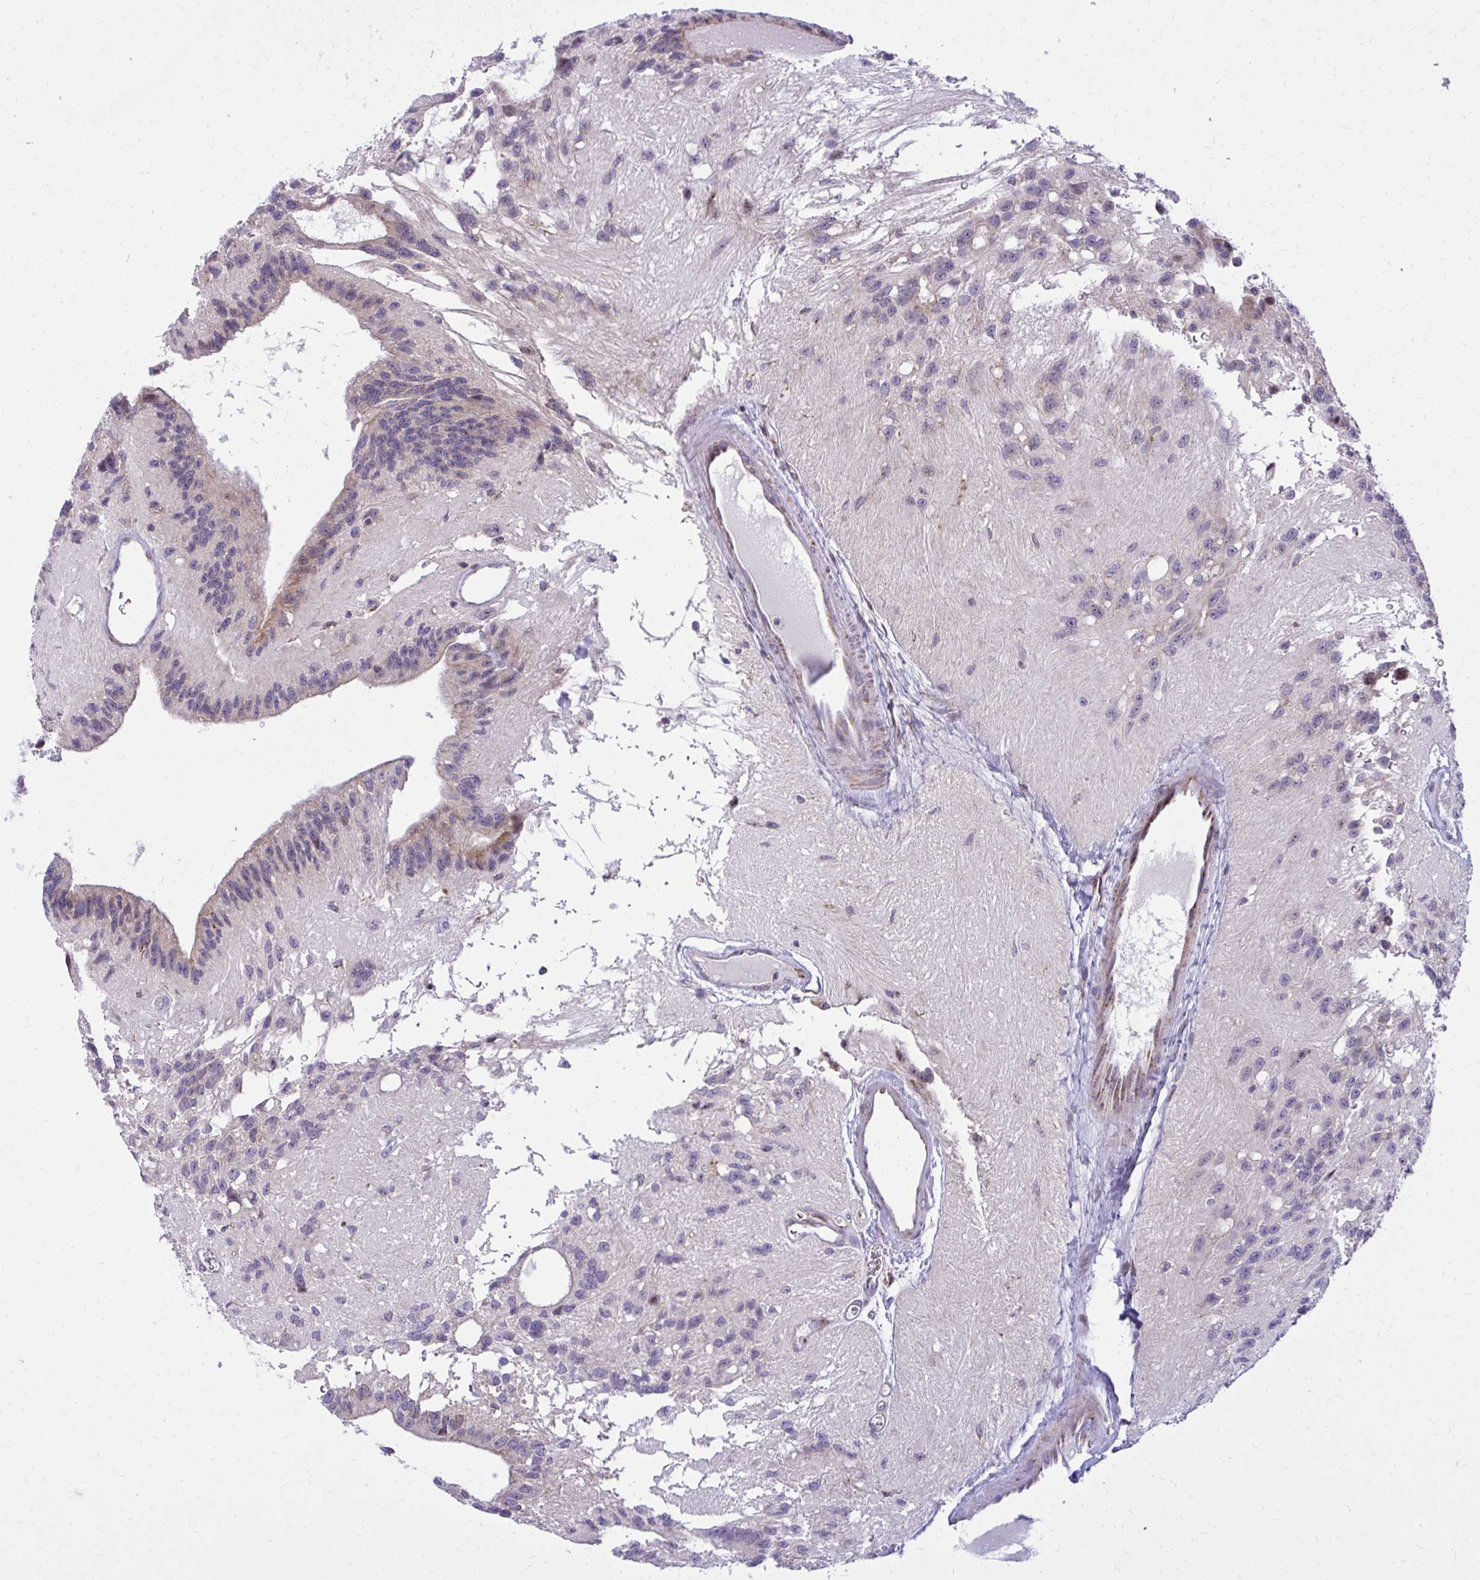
{"staining": {"intensity": "negative", "quantity": "none", "location": "none"}, "tissue": "glioma", "cell_type": "Tumor cells", "image_type": "cancer", "snomed": [{"axis": "morphology", "description": "Glioma, malignant, Low grade"}, {"axis": "topography", "description": "Brain"}], "caption": "Immunohistochemistry (IHC) of human malignant low-grade glioma reveals no expression in tumor cells.", "gene": "GPRIN3", "patient": {"sex": "male", "age": 31}}